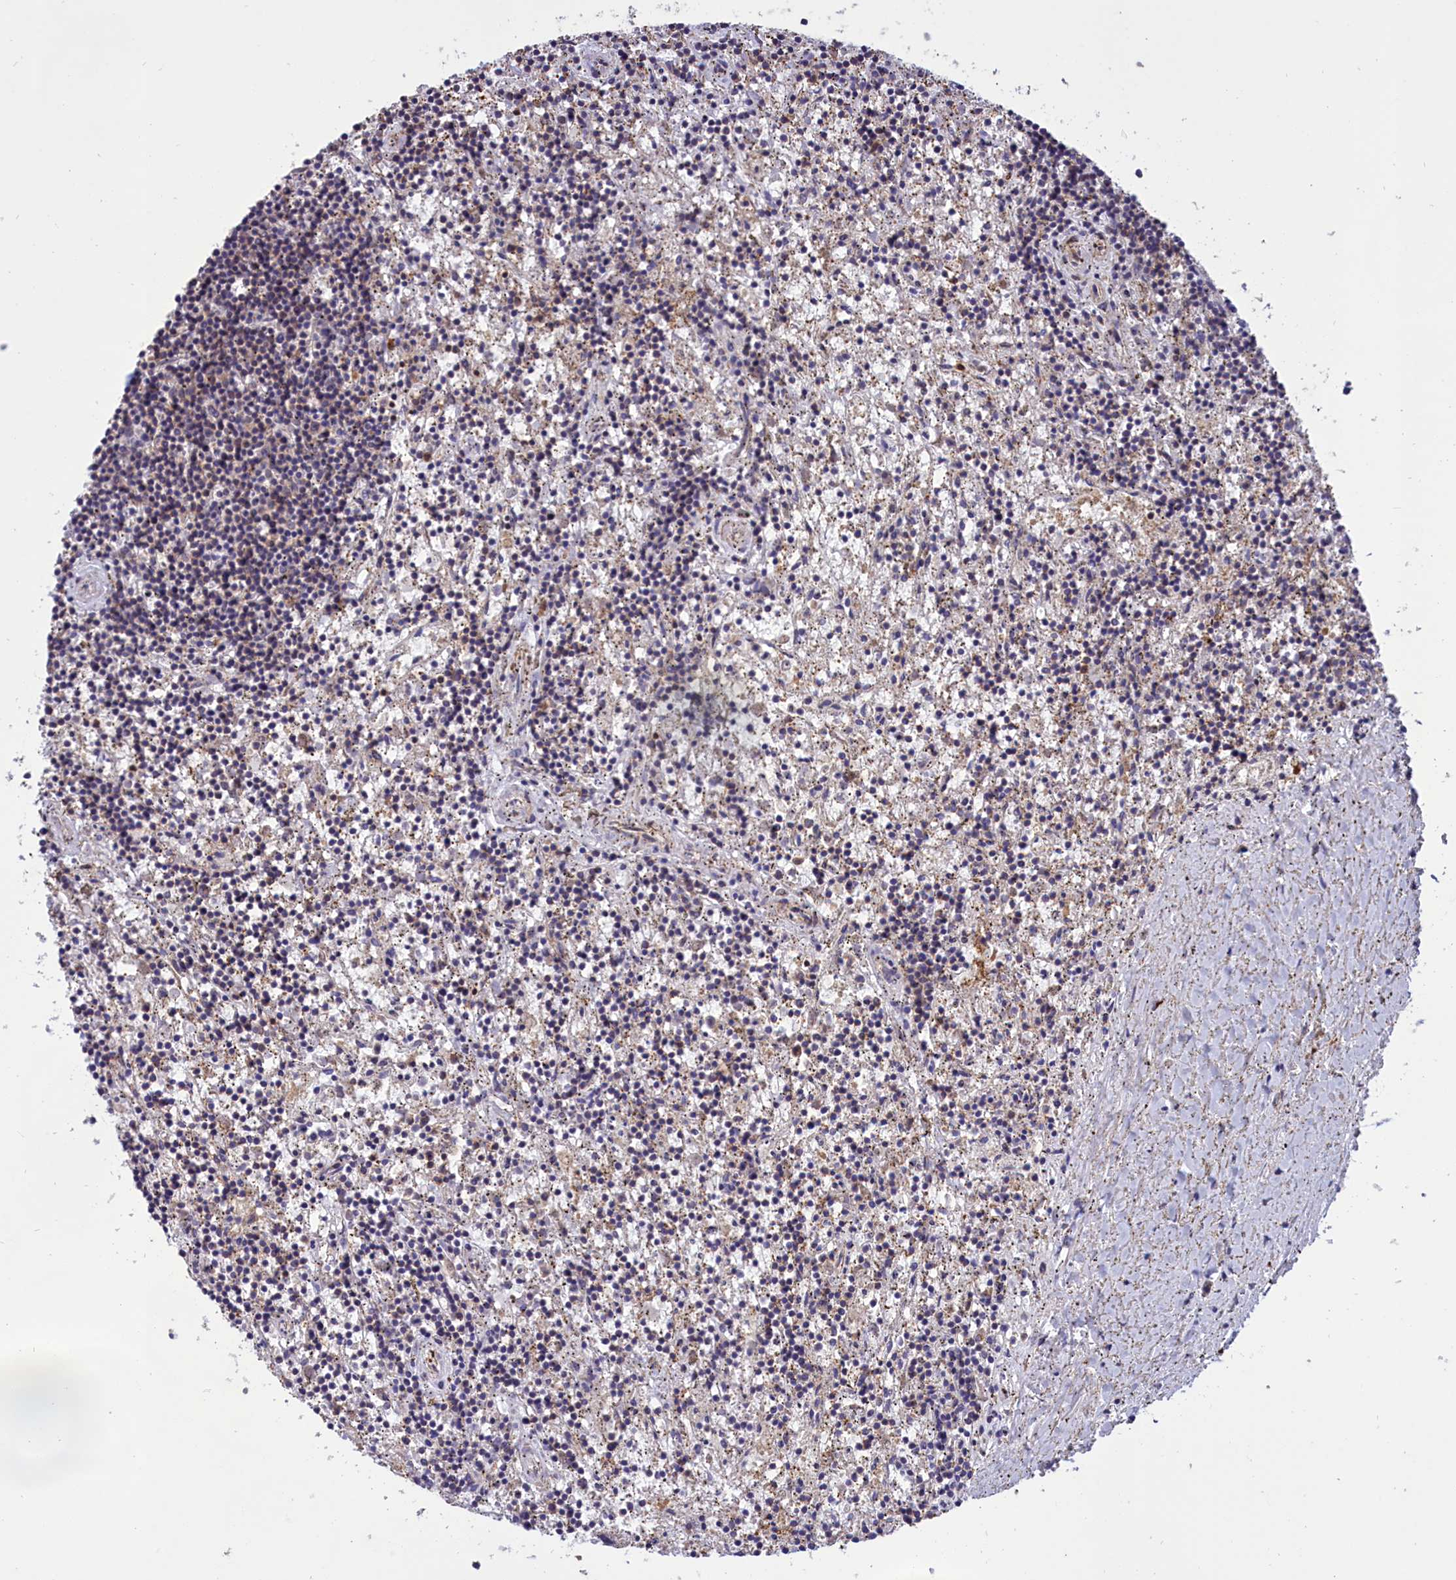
{"staining": {"intensity": "negative", "quantity": "none", "location": "none"}, "tissue": "lymphoma", "cell_type": "Tumor cells", "image_type": "cancer", "snomed": [{"axis": "morphology", "description": "Malignant lymphoma, non-Hodgkin's type, Low grade"}, {"axis": "topography", "description": "Spleen"}], "caption": "The IHC histopathology image has no significant positivity in tumor cells of low-grade malignant lymphoma, non-Hodgkin's type tissue.", "gene": "AMDHD2", "patient": {"sex": "male", "age": 76}}